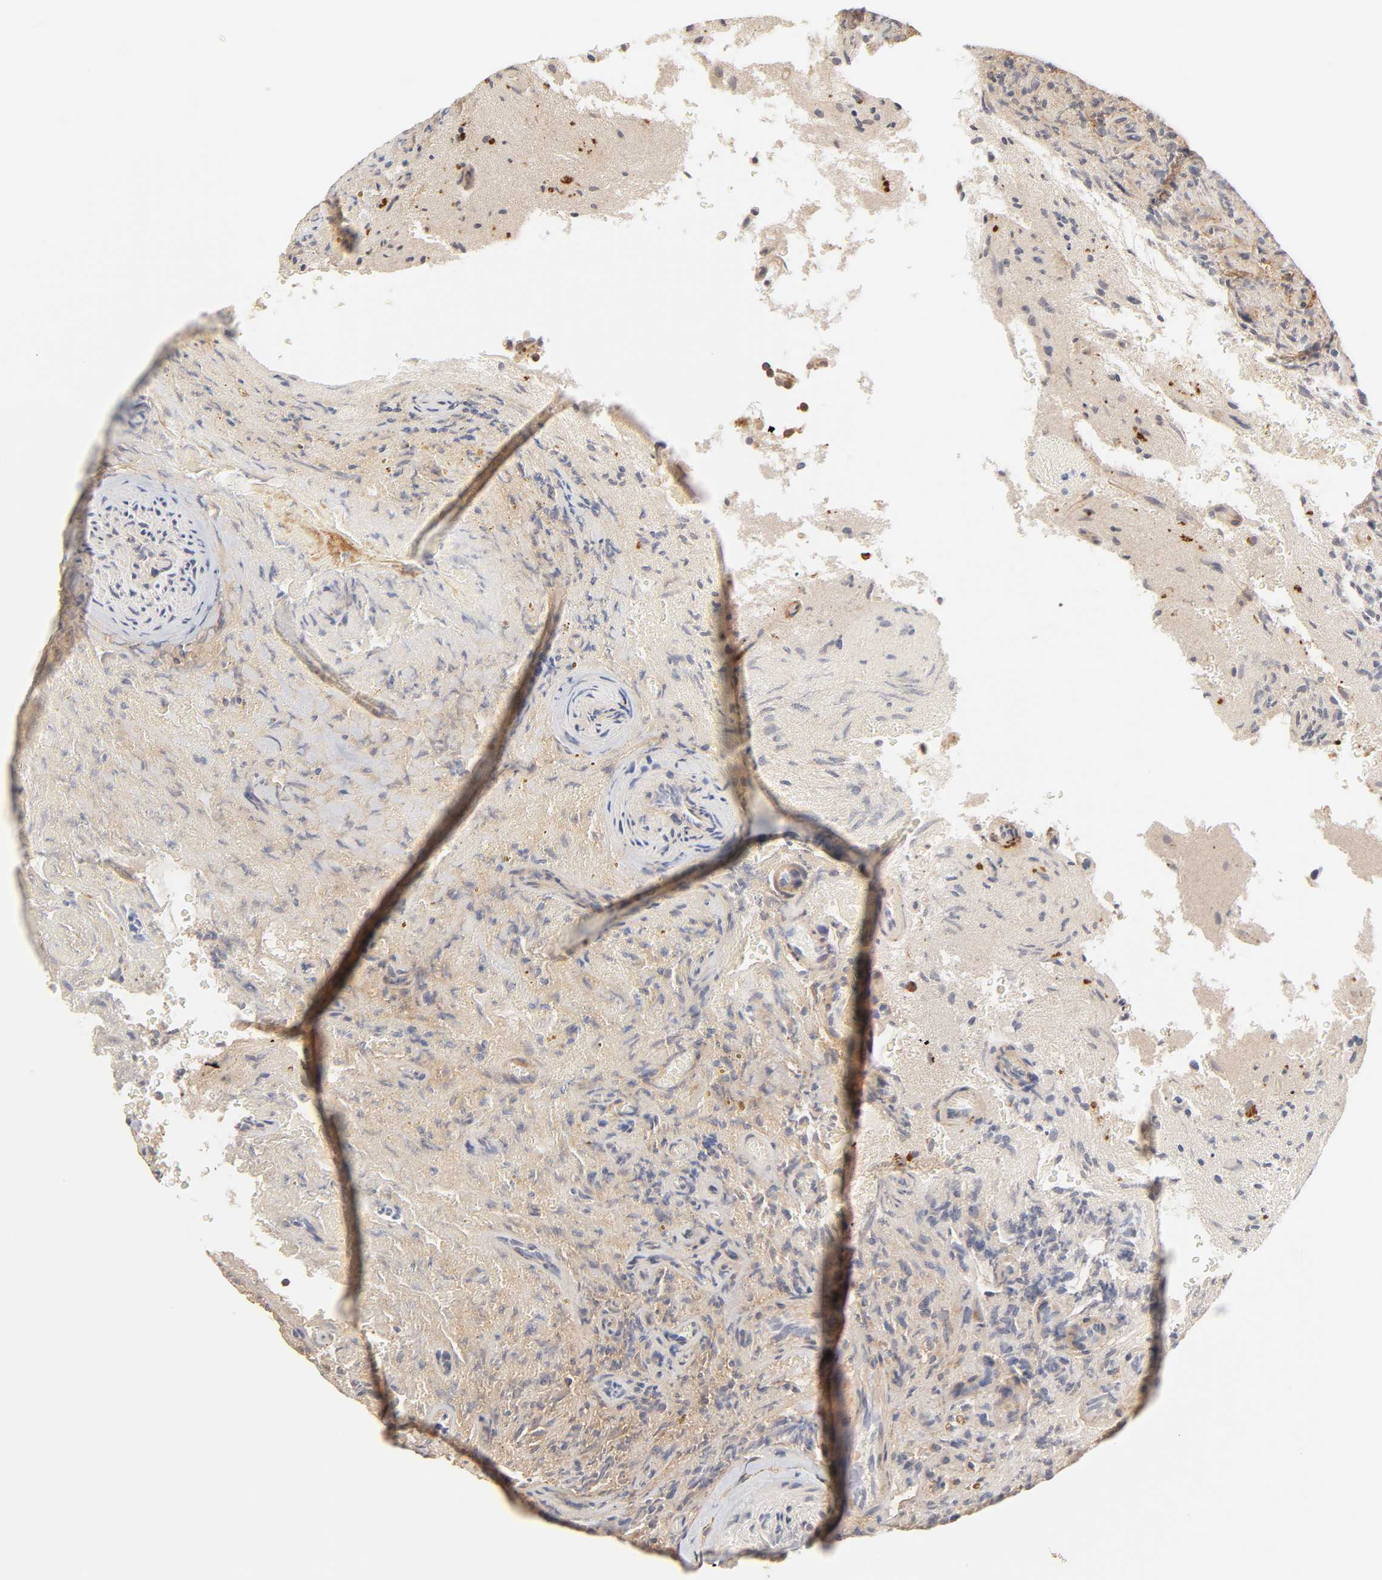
{"staining": {"intensity": "moderate", "quantity": "25%-75%", "location": "cytoplasmic/membranous"}, "tissue": "glioma", "cell_type": "Tumor cells", "image_type": "cancer", "snomed": [{"axis": "morphology", "description": "Normal tissue, NOS"}, {"axis": "morphology", "description": "Glioma, malignant, High grade"}, {"axis": "topography", "description": "Cerebral cortex"}], "caption": "This histopathology image displays malignant glioma (high-grade) stained with IHC to label a protein in brown. The cytoplasmic/membranous of tumor cells show moderate positivity for the protein. Nuclei are counter-stained blue.", "gene": "EPS8", "patient": {"sex": "male", "age": 75}}